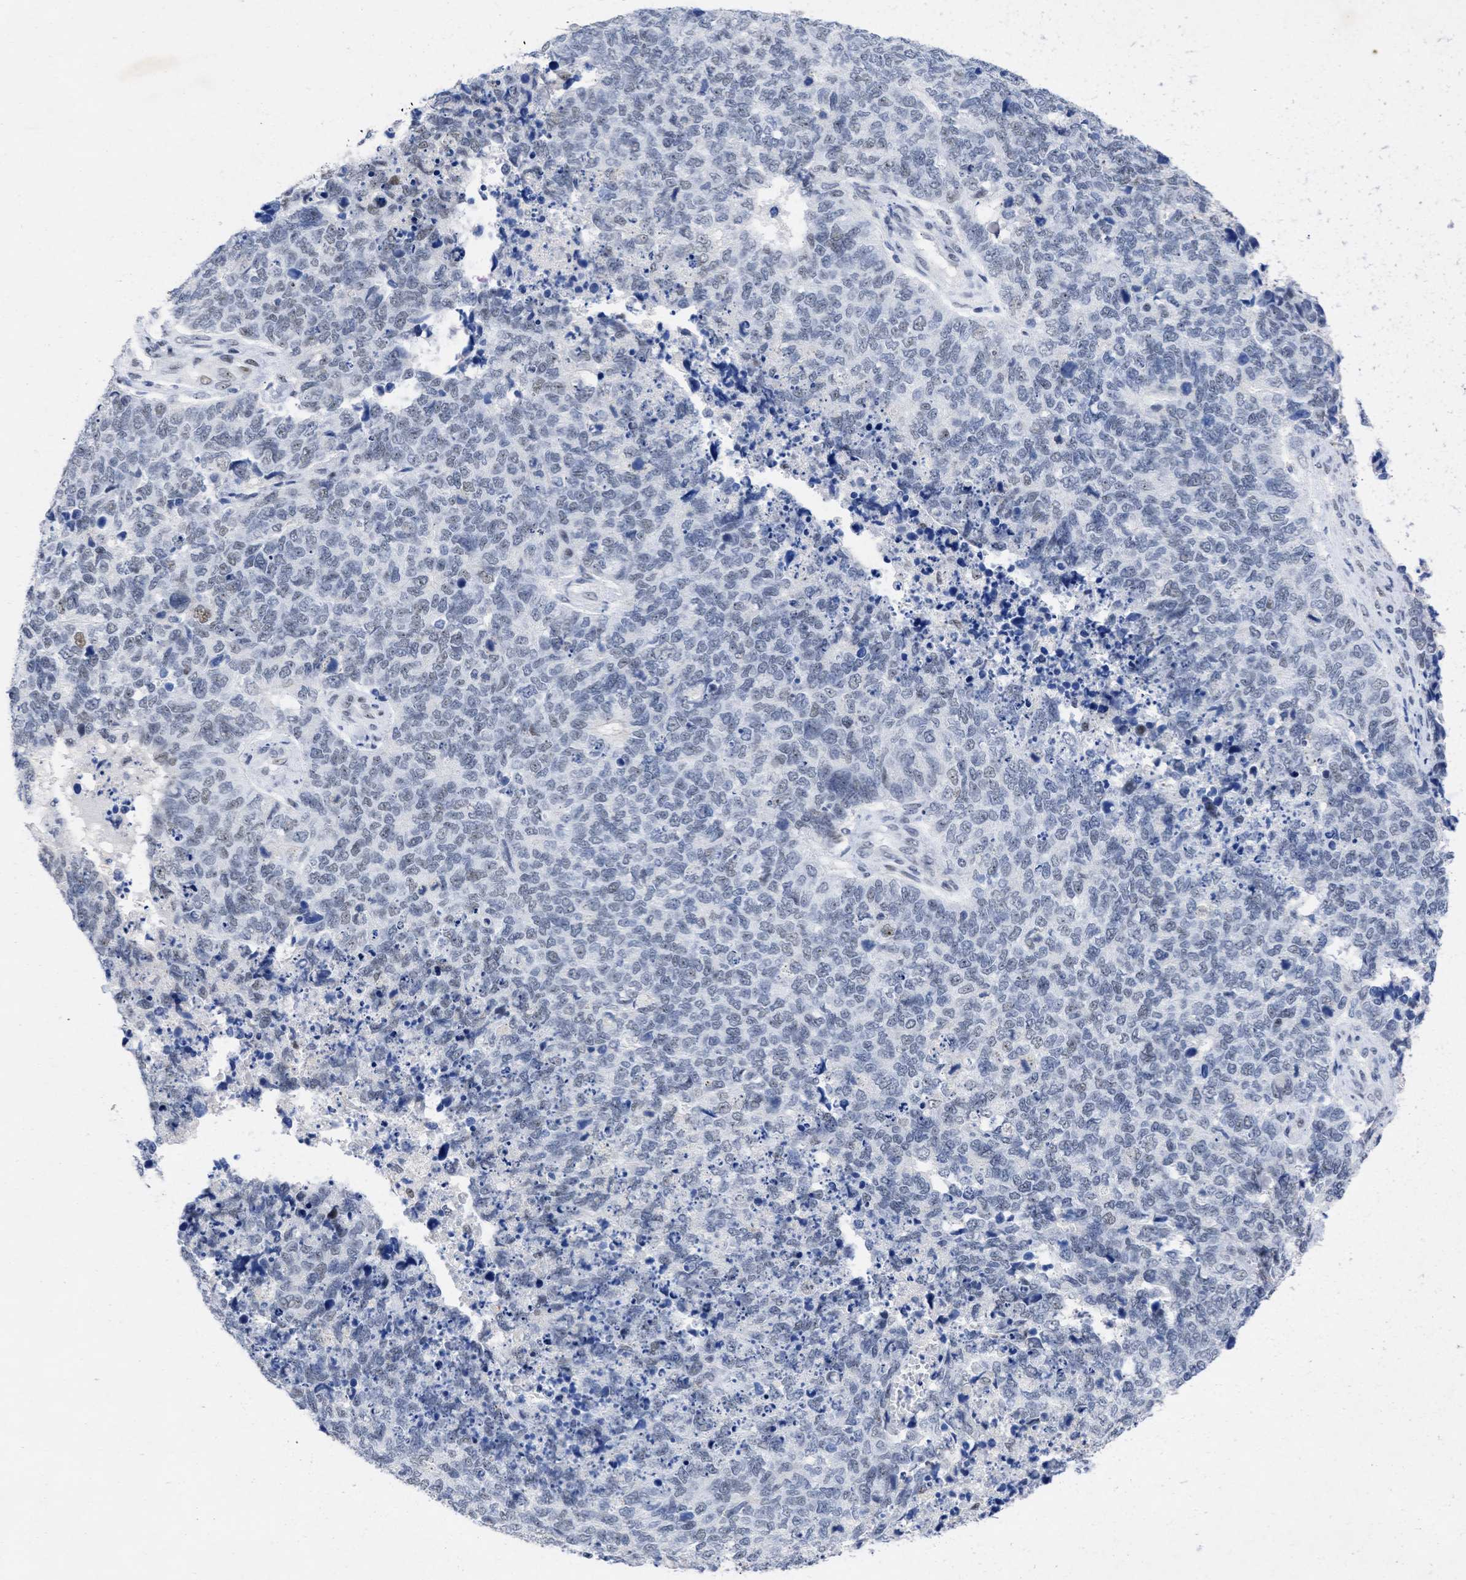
{"staining": {"intensity": "negative", "quantity": "none", "location": "none"}, "tissue": "cervical cancer", "cell_type": "Tumor cells", "image_type": "cancer", "snomed": [{"axis": "morphology", "description": "Squamous cell carcinoma, NOS"}, {"axis": "topography", "description": "Cervix"}], "caption": "Squamous cell carcinoma (cervical) was stained to show a protein in brown. There is no significant staining in tumor cells.", "gene": "DDX41", "patient": {"sex": "female", "age": 63}}